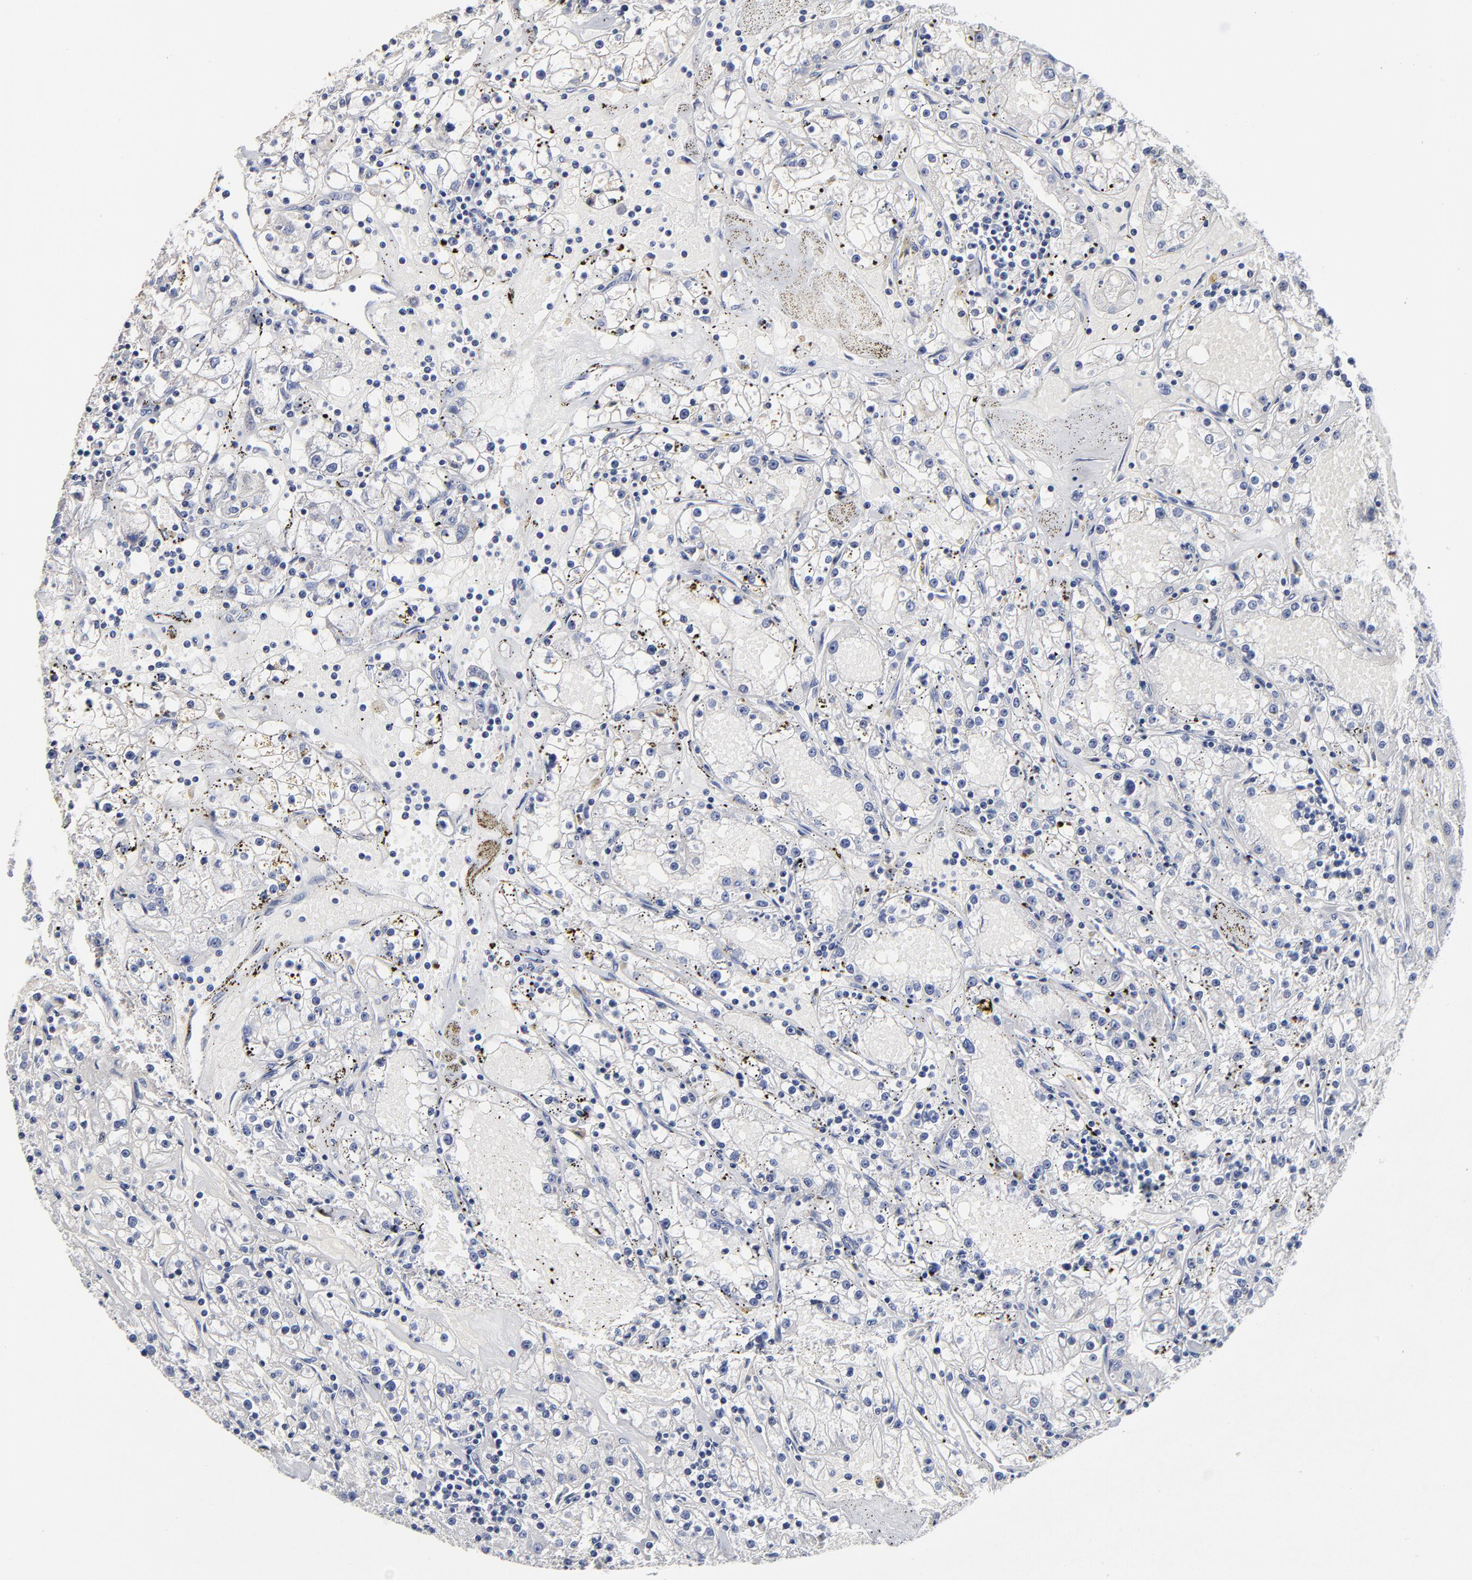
{"staining": {"intensity": "negative", "quantity": "none", "location": "none"}, "tissue": "renal cancer", "cell_type": "Tumor cells", "image_type": "cancer", "snomed": [{"axis": "morphology", "description": "Adenocarcinoma, NOS"}, {"axis": "topography", "description": "Kidney"}], "caption": "Immunohistochemistry (IHC) histopathology image of human renal cancer (adenocarcinoma) stained for a protein (brown), which displays no expression in tumor cells. (DAB (3,3'-diaminobenzidine) immunohistochemistry, high magnification).", "gene": "CXADR", "patient": {"sex": "male", "age": 56}}